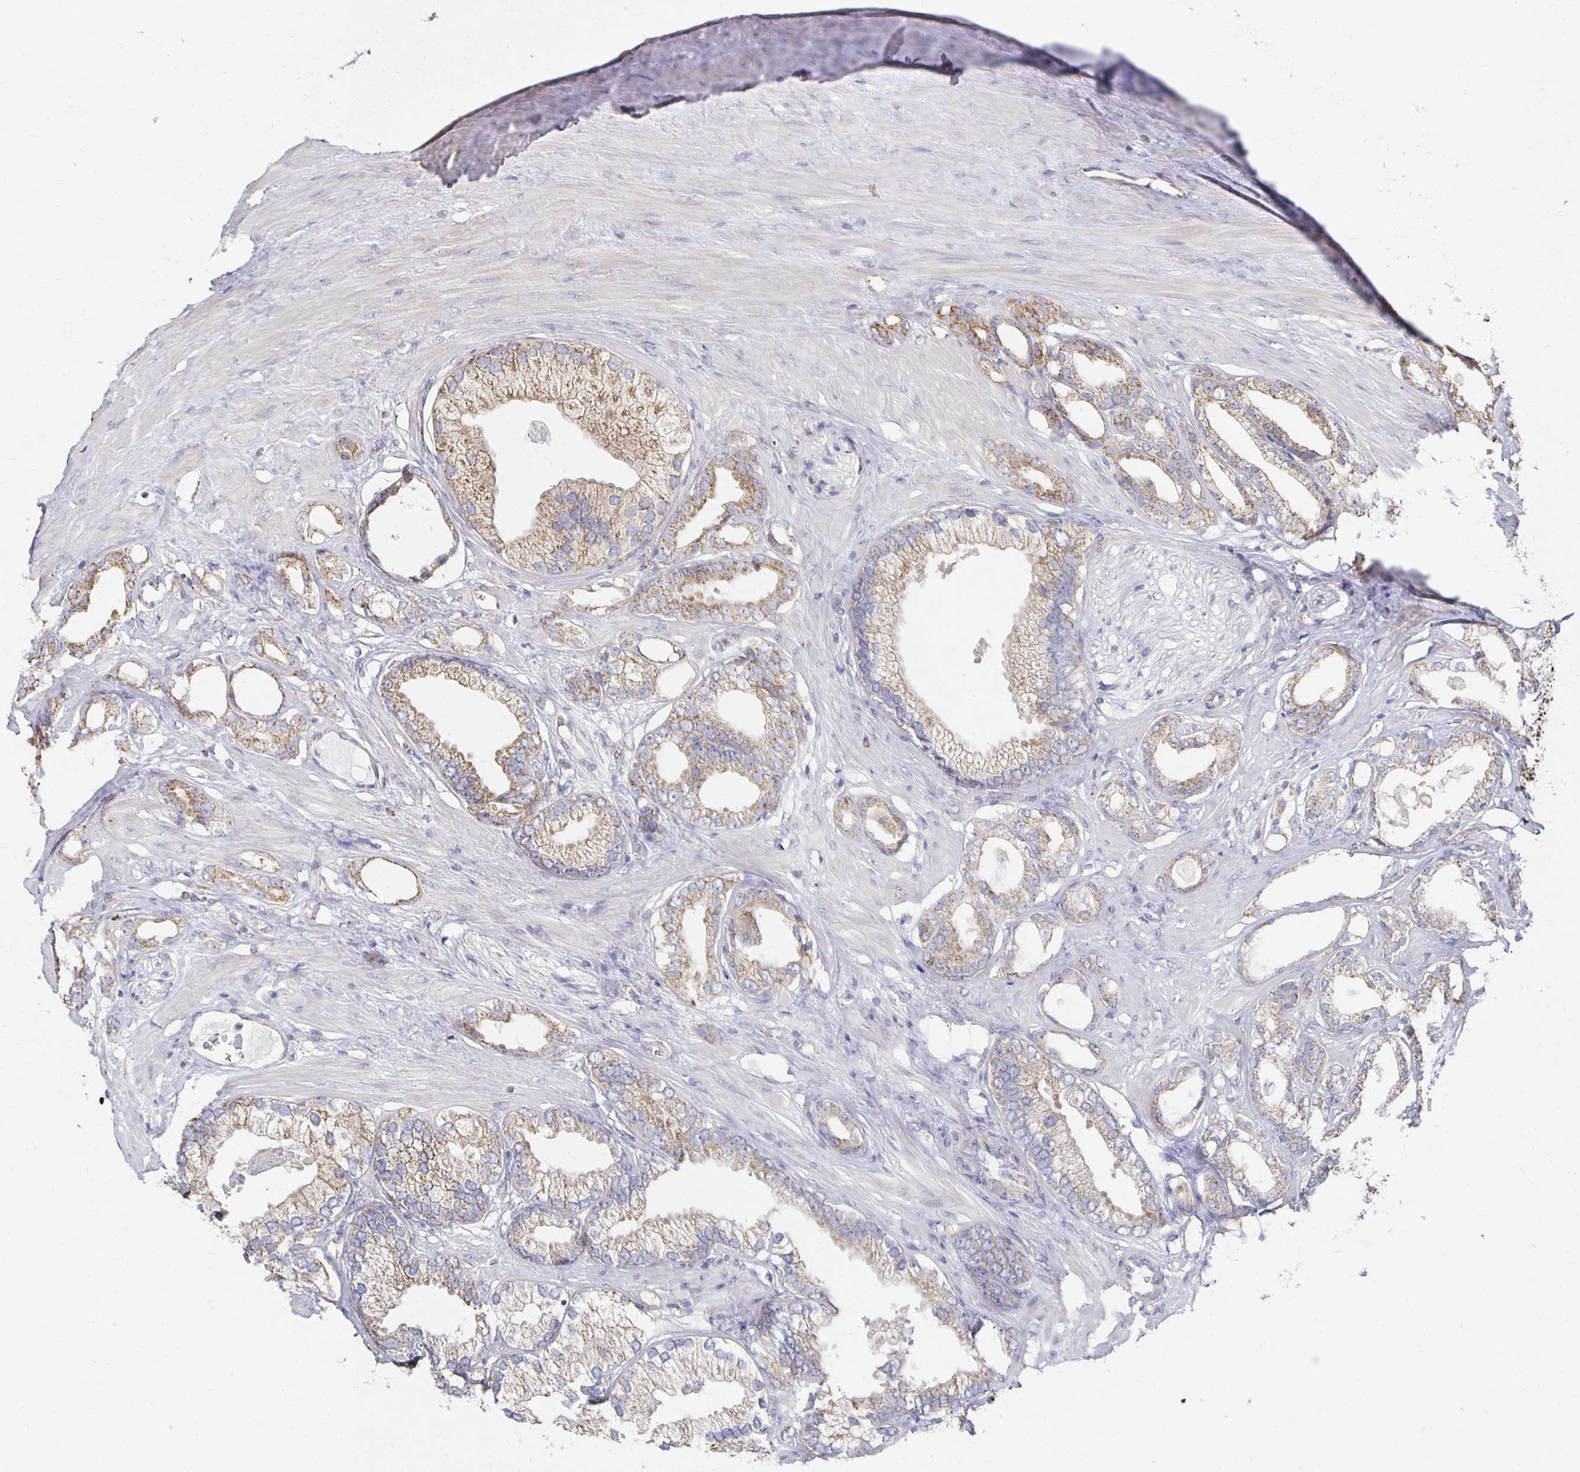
{"staining": {"intensity": "moderate", "quantity": ">75%", "location": "cytoplasmic/membranous"}, "tissue": "prostate cancer", "cell_type": "Tumor cells", "image_type": "cancer", "snomed": [{"axis": "morphology", "description": "Adenocarcinoma, Low grade"}, {"axis": "topography", "description": "Prostate"}], "caption": "High-magnification brightfield microscopy of prostate adenocarcinoma (low-grade) stained with DAB (3,3'-diaminobenzidine) (brown) and counterstained with hematoxylin (blue). tumor cells exhibit moderate cytoplasmic/membranous positivity is present in approximately>75% of cells.", "gene": "NKX2-8", "patient": {"sex": "male", "age": 65}}